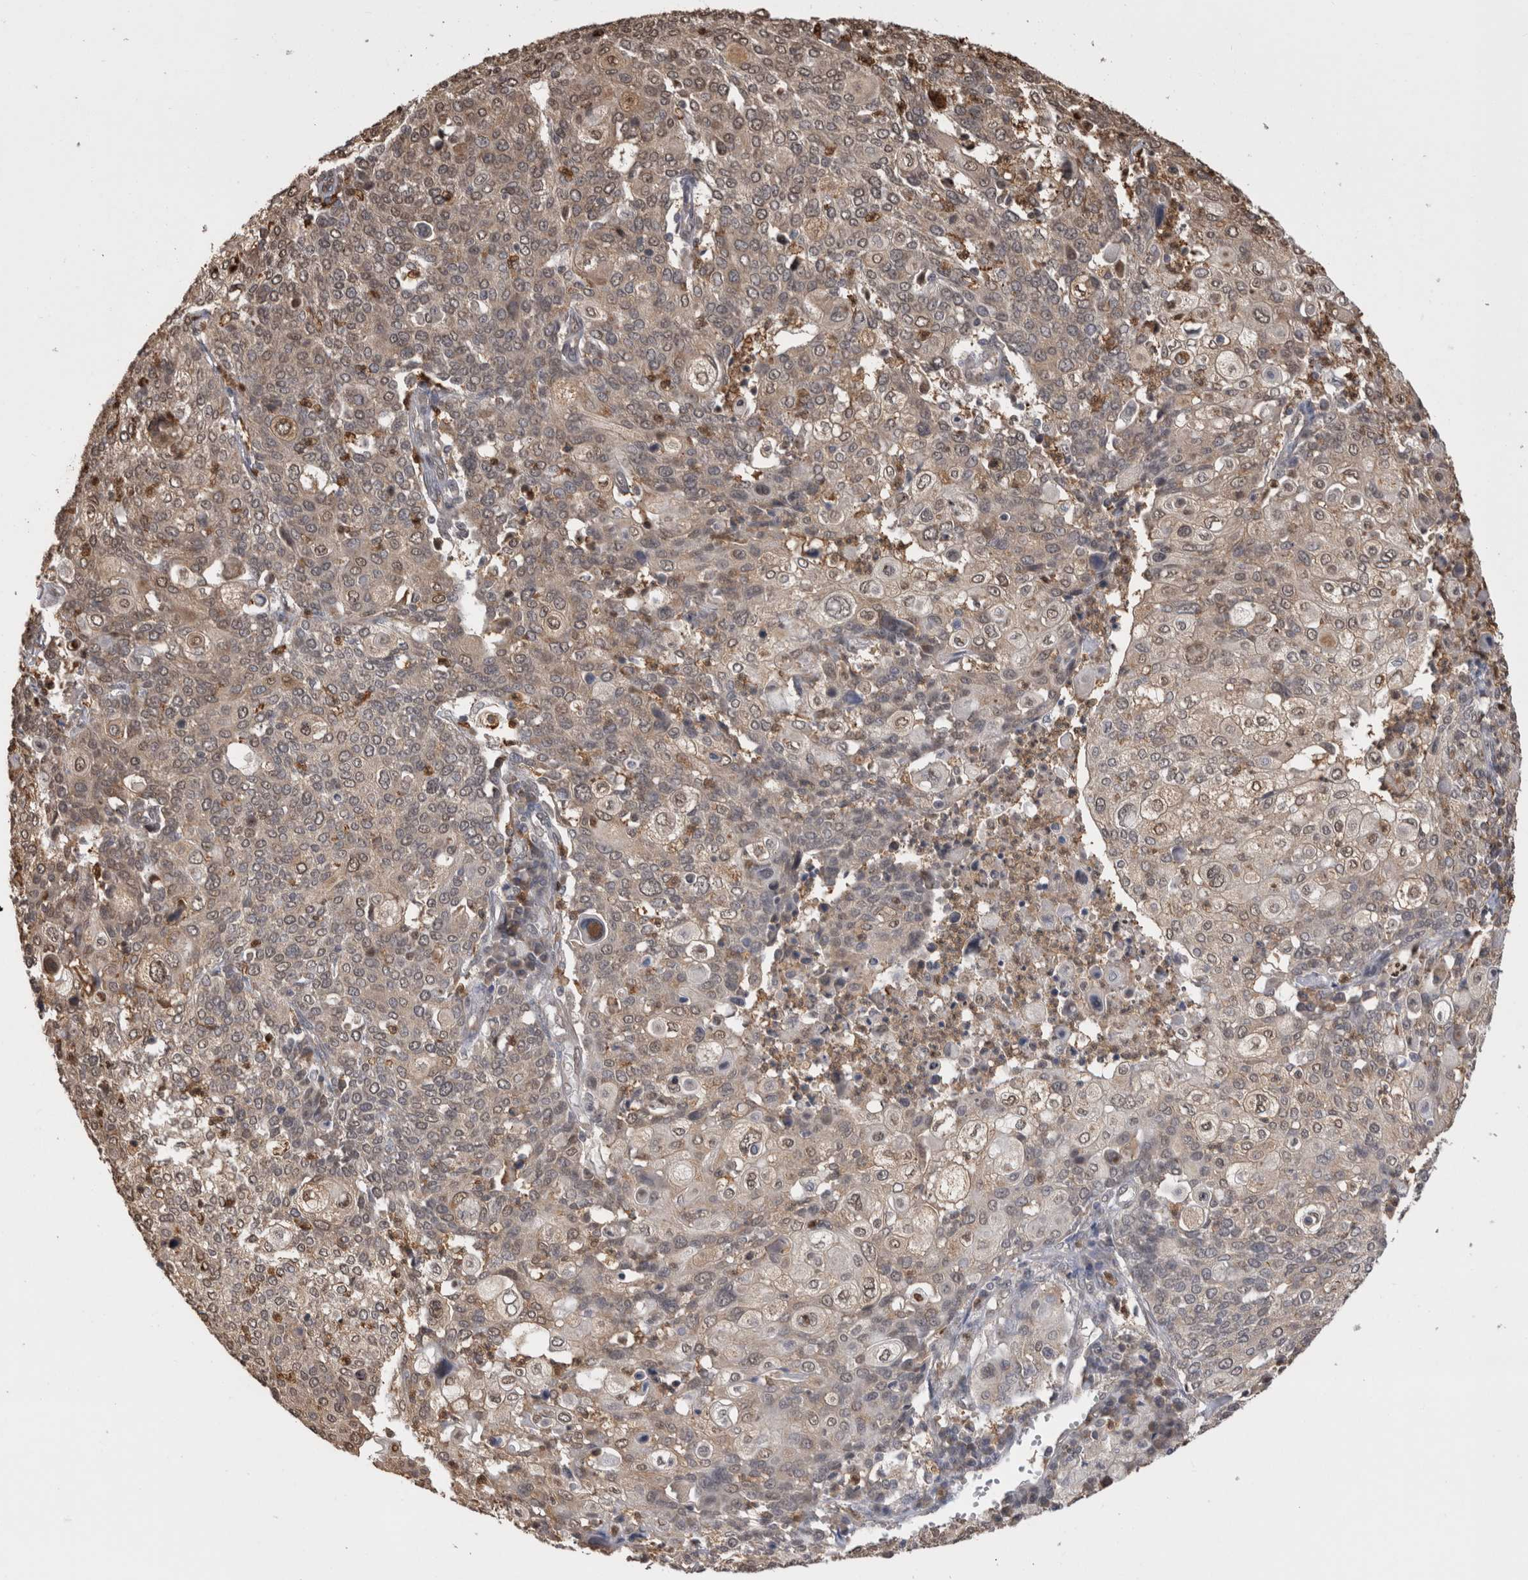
{"staining": {"intensity": "weak", "quantity": "<25%", "location": "cytoplasmic/membranous"}, "tissue": "cervical cancer", "cell_type": "Tumor cells", "image_type": "cancer", "snomed": [{"axis": "morphology", "description": "Squamous cell carcinoma, NOS"}, {"axis": "topography", "description": "Cervix"}], "caption": "Immunohistochemical staining of human cervical squamous cell carcinoma displays no significant positivity in tumor cells.", "gene": "PAK4", "patient": {"sex": "female", "age": 40}}